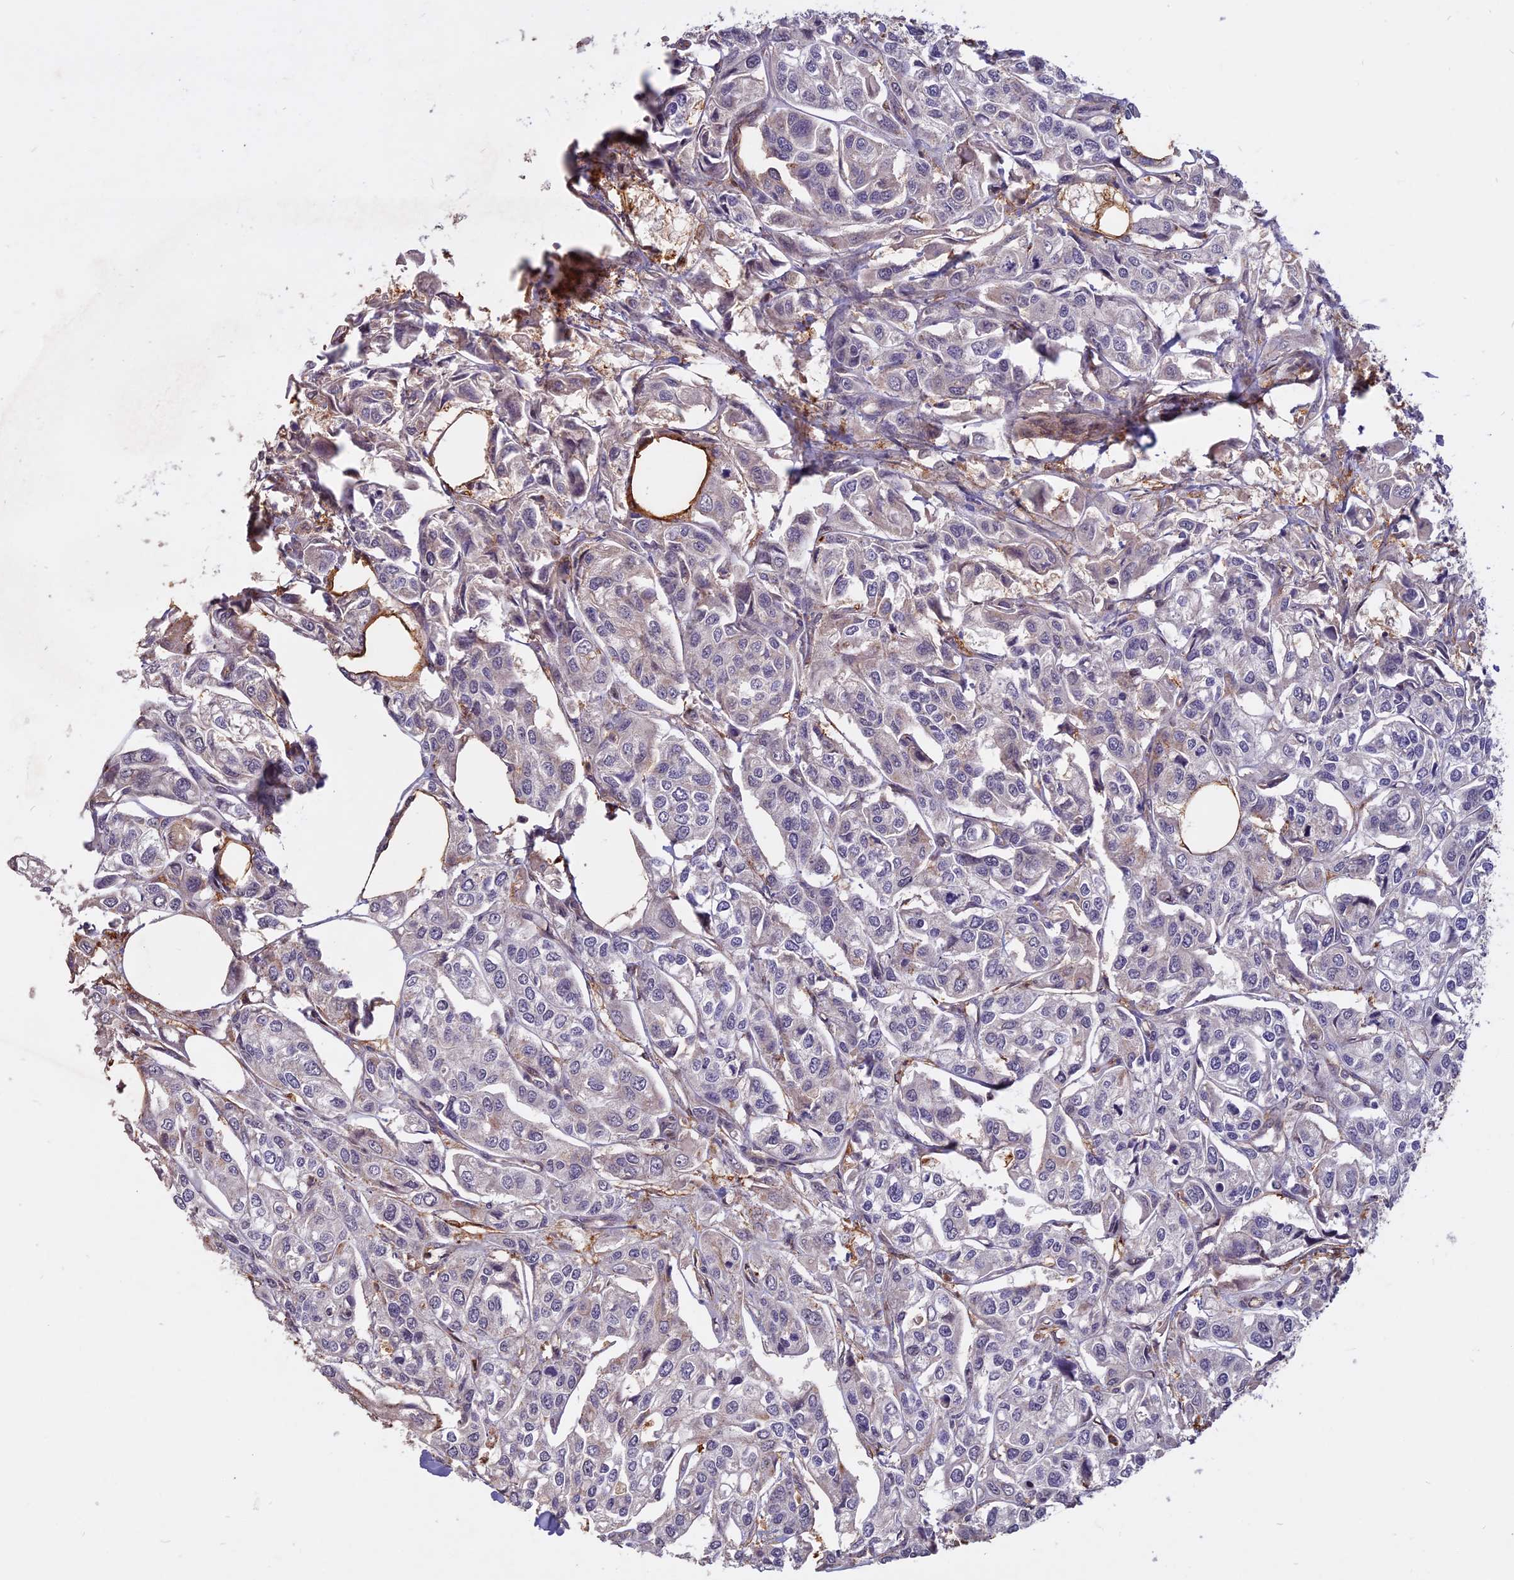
{"staining": {"intensity": "negative", "quantity": "none", "location": "none"}, "tissue": "urothelial cancer", "cell_type": "Tumor cells", "image_type": "cancer", "snomed": [{"axis": "morphology", "description": "Urothelial carcinoma, High grade"}, {"axis": "topography", "description": "Urinary bladder"}], "caption": "Histopathology image shows no significant protein staining in tumor cells of urothelial cancer.", "gene": "SPG11", "patient": {"sex": "male", "age": 67}}